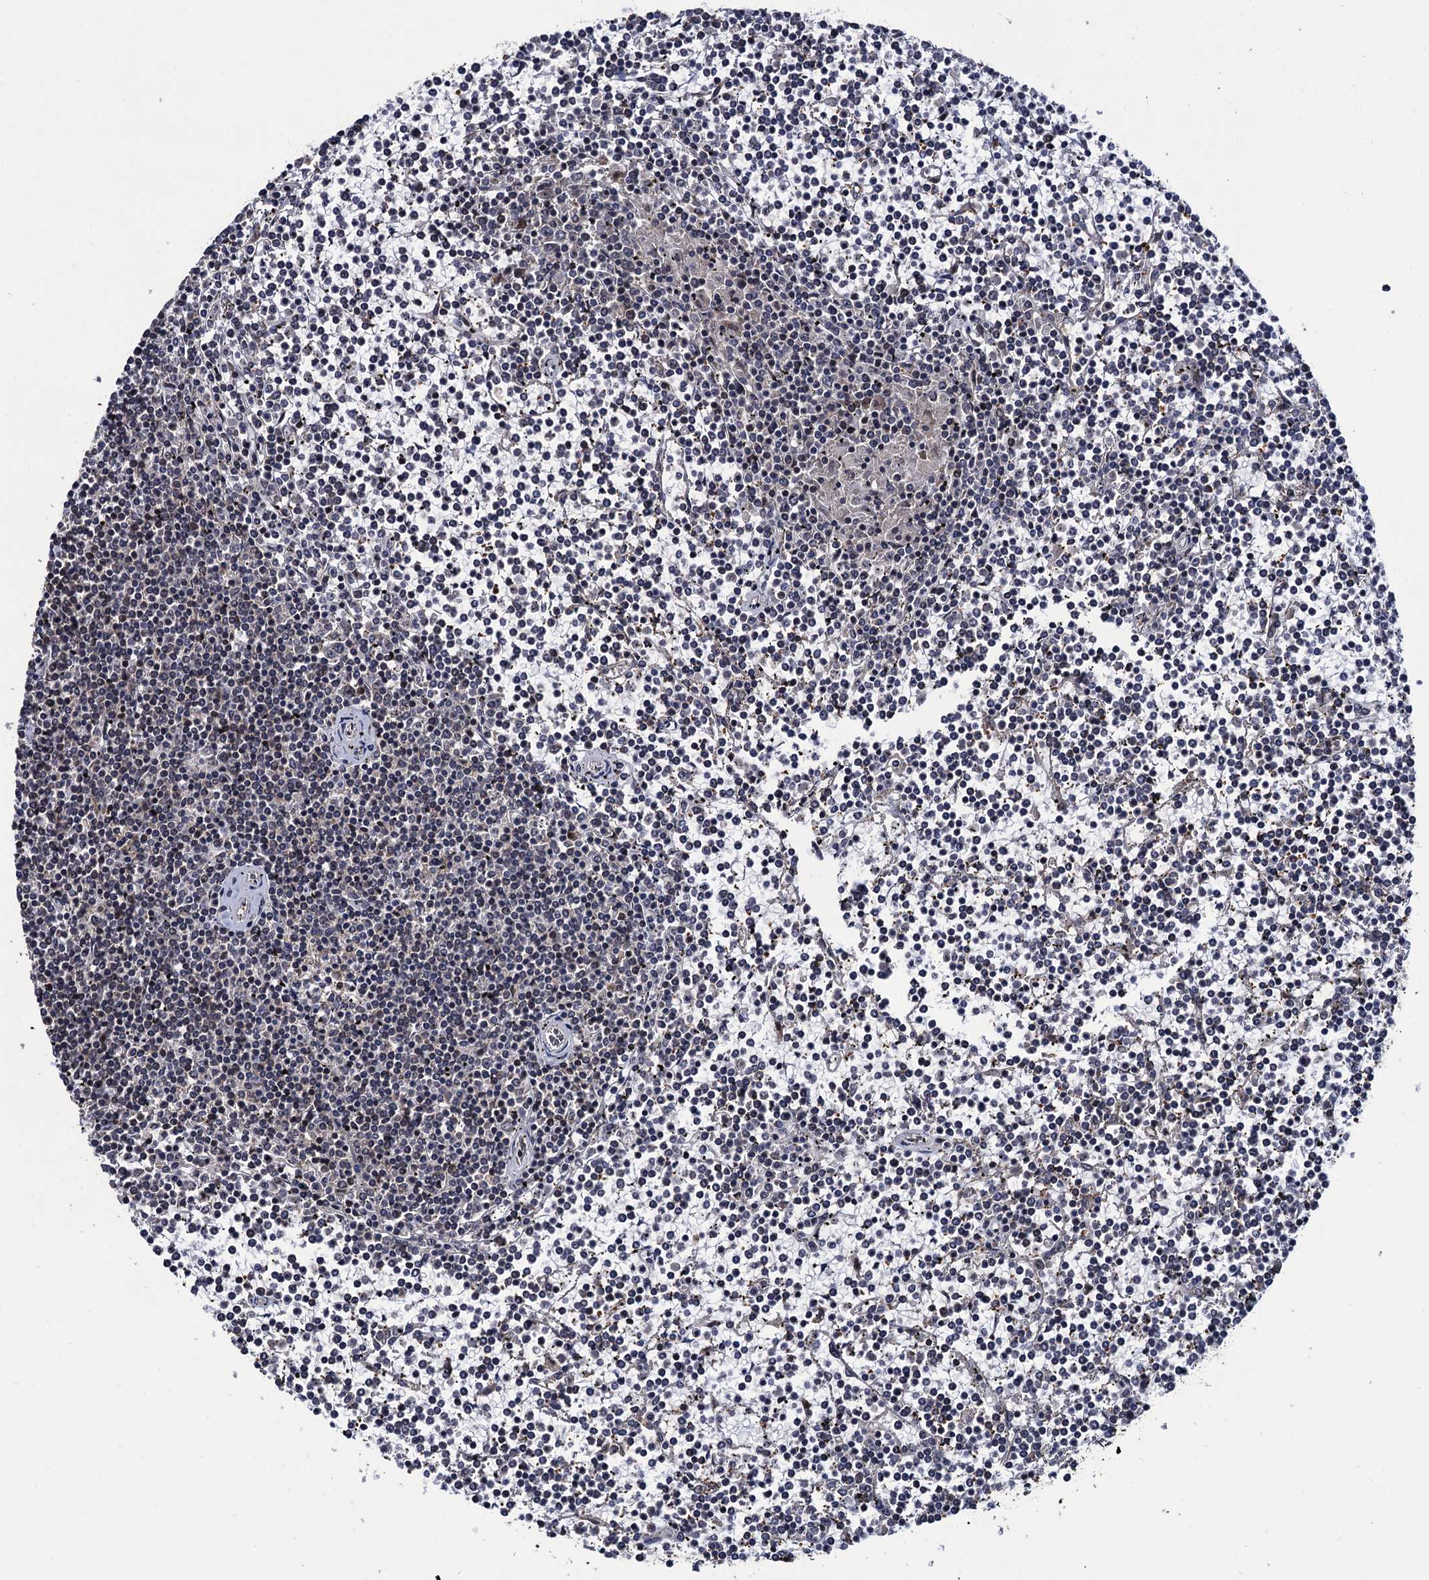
{"staining": {"intensity": "weak", "quantity": "<25%", "location": "nuclear"}, "tissue": "lymphoma", "cell_type": "Tumor cells", "image_type": "cancer", "snomed": [{"axis": "morphology", "description": "Malignant lymphoma, non-Hodgkin's type, Low grade"}, {"axis": "topography", "description": "Spleen"}], "caption": "Histopathology image shows no significant protein positivity in tumor cells of low-grade malignant lymphoma, non-Hodgkin's type.", "gene": "LRRC63", "patient": {"sex": "female", "age": 19}}